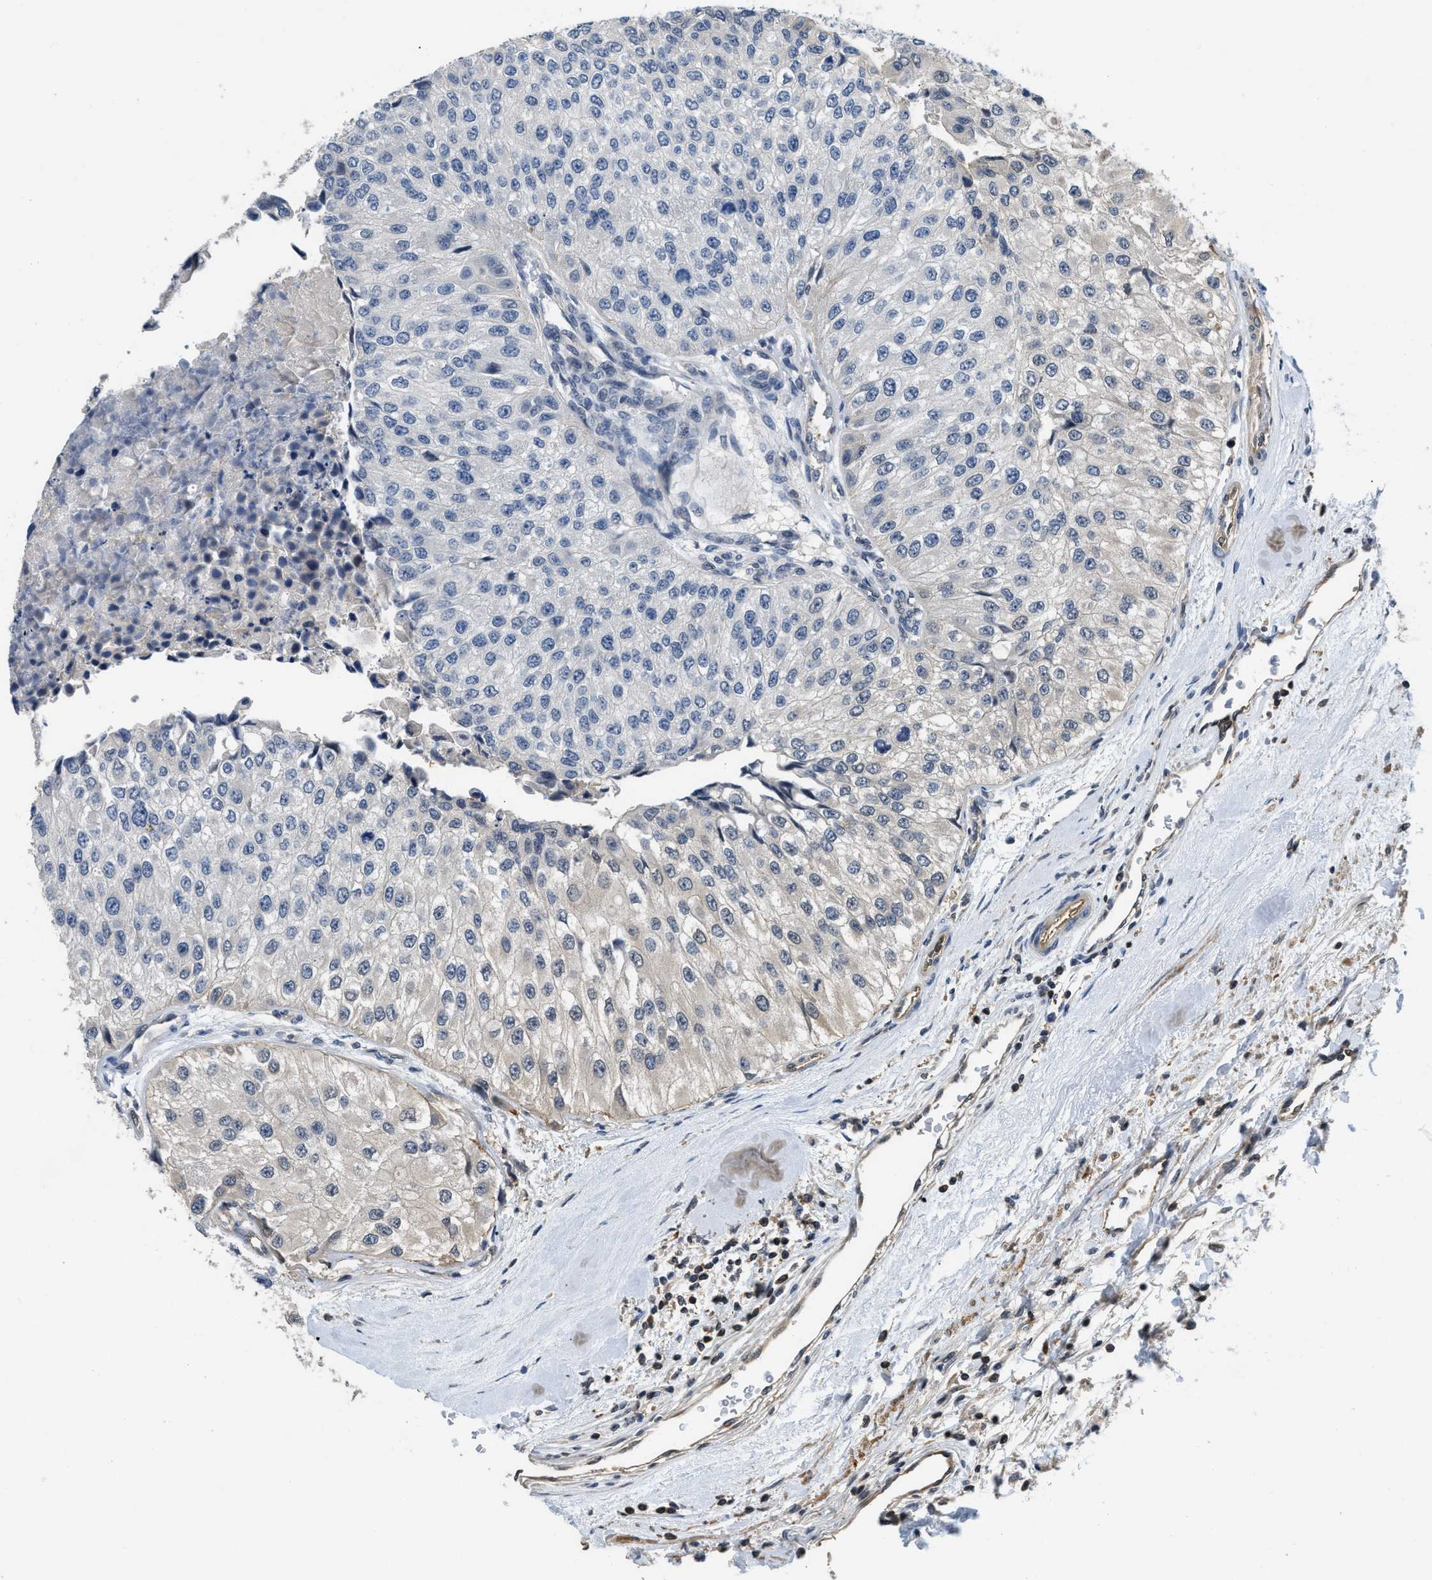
{"staining": {"intensity": "negative", "quantity": "none", "location": "none"}, "tissue": "urothelial cancer", "cell_type": "Tumor cells", "image_type": "cancer", "snomed": [{"axis": "morphology", "description": "Urothelial carcinoma, High grade"}, {"axis": "topography", "description": "Kidney"}, {"axis": "topography", "description": "Urinary bladder"}], "caption": "This is an immunohistochemistry (IHC) image of urothelial carcinoma (high-grade). There is no positivity in tumor cells.", "gene": "TES", "patient": {"sex": "male", "age": 77}}